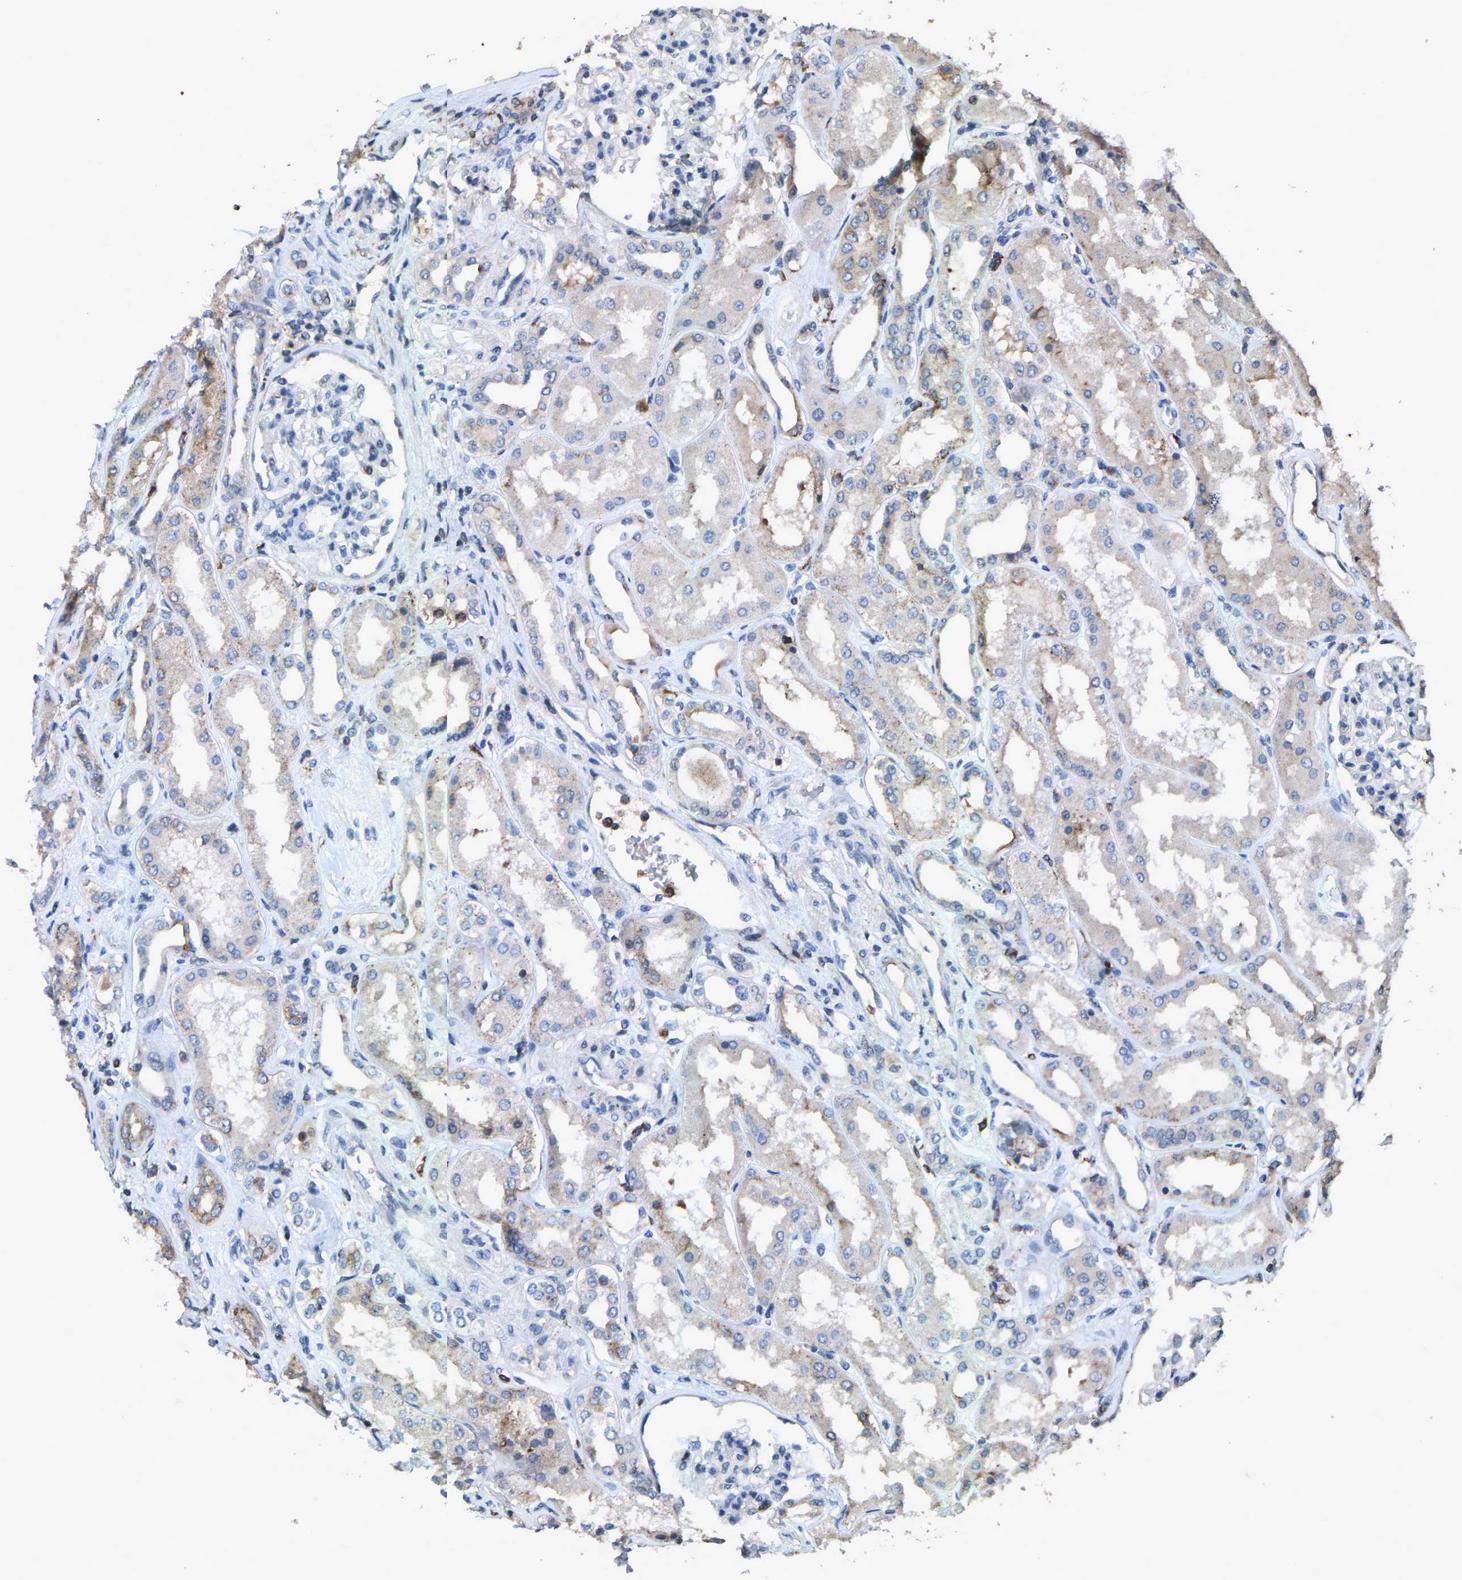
{"staining": {"intensity": "negative", "quantity": "none", "location": "none"}, "tissue": "kidney", "cell_type": "Cells in glomeruli", "image_type": "normal", "snomed": [{"axis": "morphology", "description": "Normal tissue, NOS"}, {"axis": "topography", "description": "Kidney"}], "caption": "IHC micrograph of normal human kidney stained for a protein (brown), which demonstrates no staining in cells in glomeruli.", "gene": "TDRKH", "patient": {"sex": "female", "age": 56}}